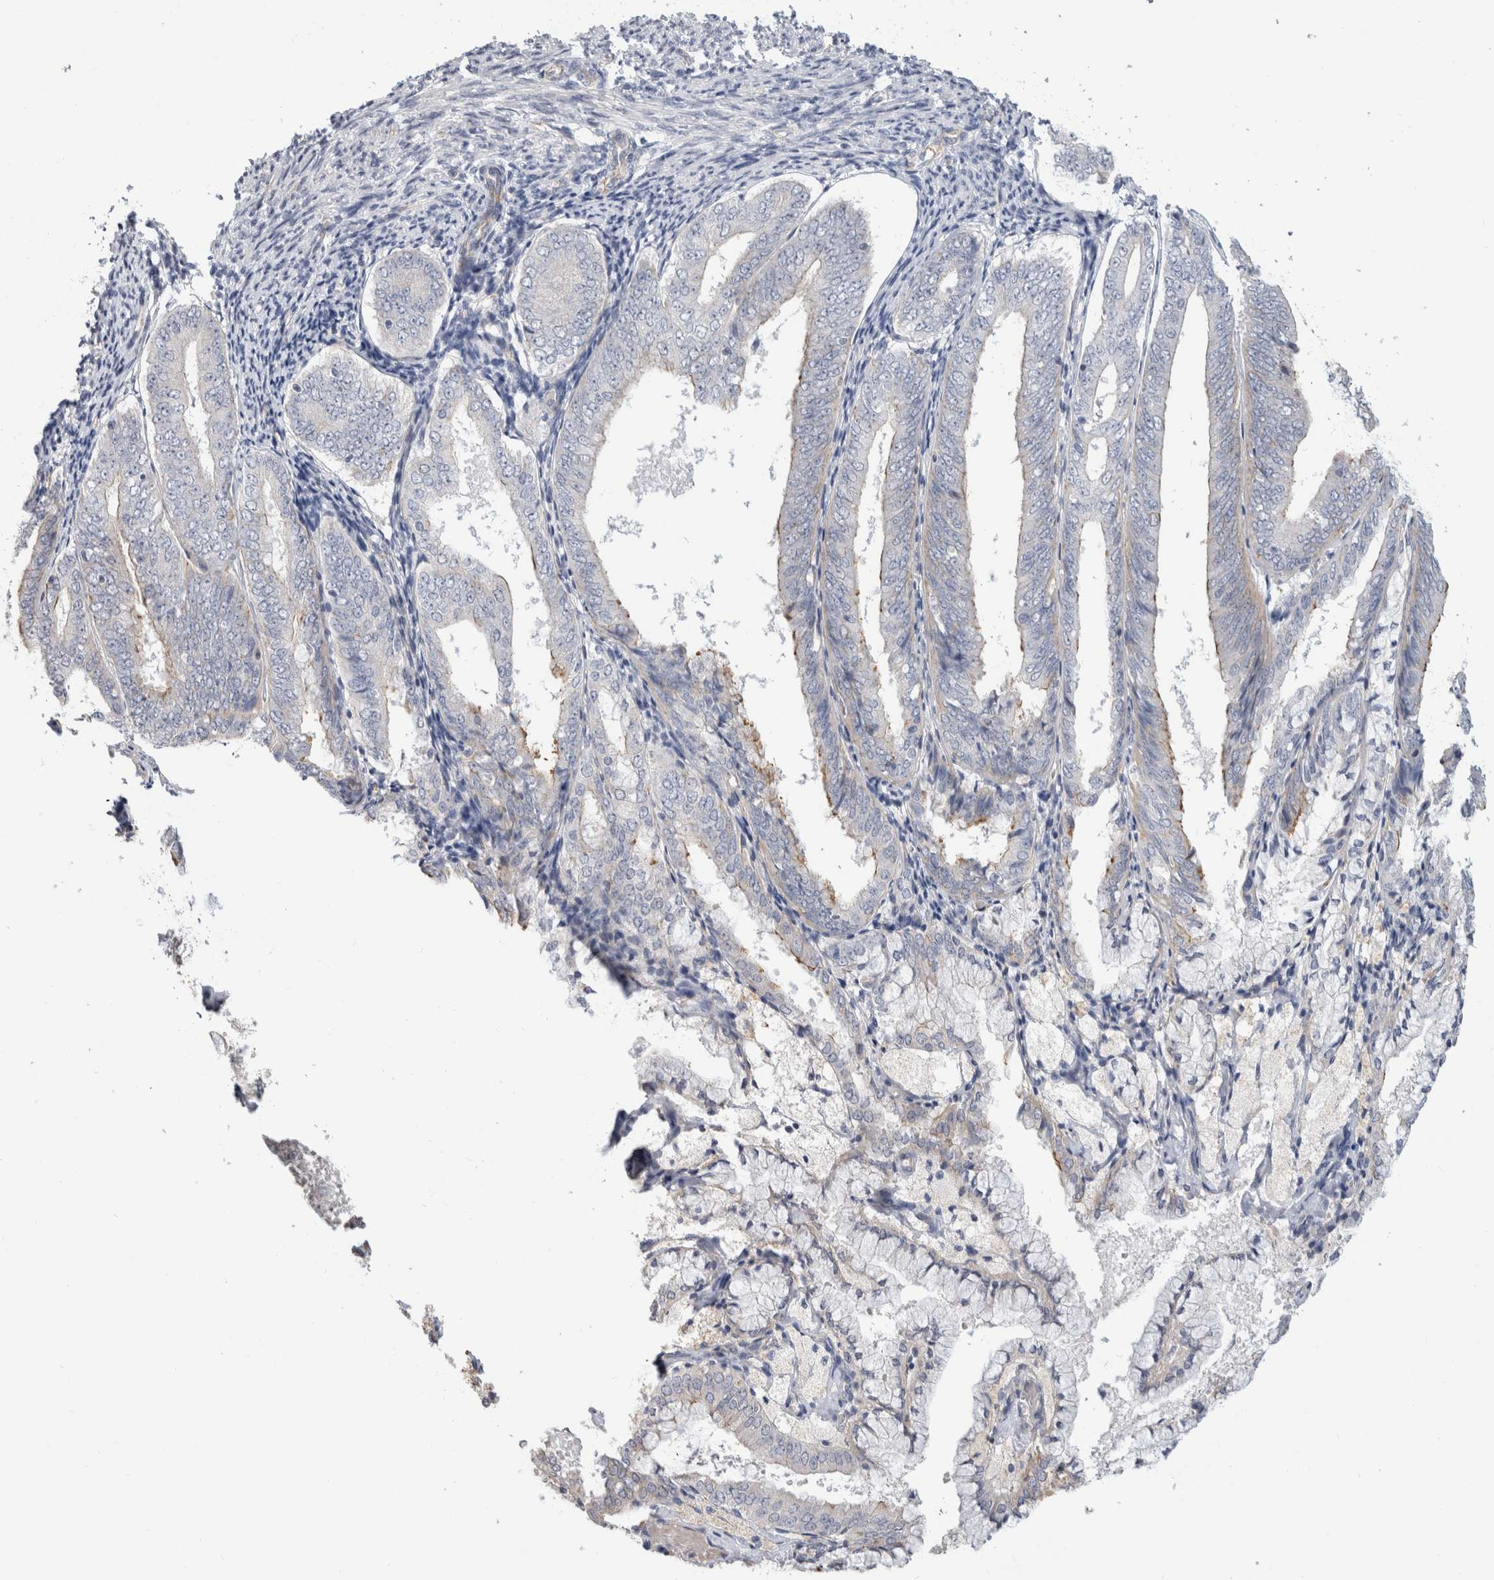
{"staining": {"intensity": "weak", "quantity": "<25%", "location": "cytoplasmic/membranous"}, "tissue": "endometrial cancer", "cell_type": "Tumor cells", "image_type": "cancer", "snomed": [{"axis": "morphology", "description": "Adenocarcinoma, NOS"}, {"axis": "topography", "description": "Endometrium"}], "caption": "Immunohistochemistry micrograph of neoplastic tissue: endometrial cancer (adenocarcinoma) stained with DAB (3,3'-diaminobenzidine) demonstrates no significant protein staining in tumor cells. (DAB (3,3'-diaminobenzidine) IHC, high magnification).", "gene": "AFP", "patient": {"sex": "female", "age": 63}}